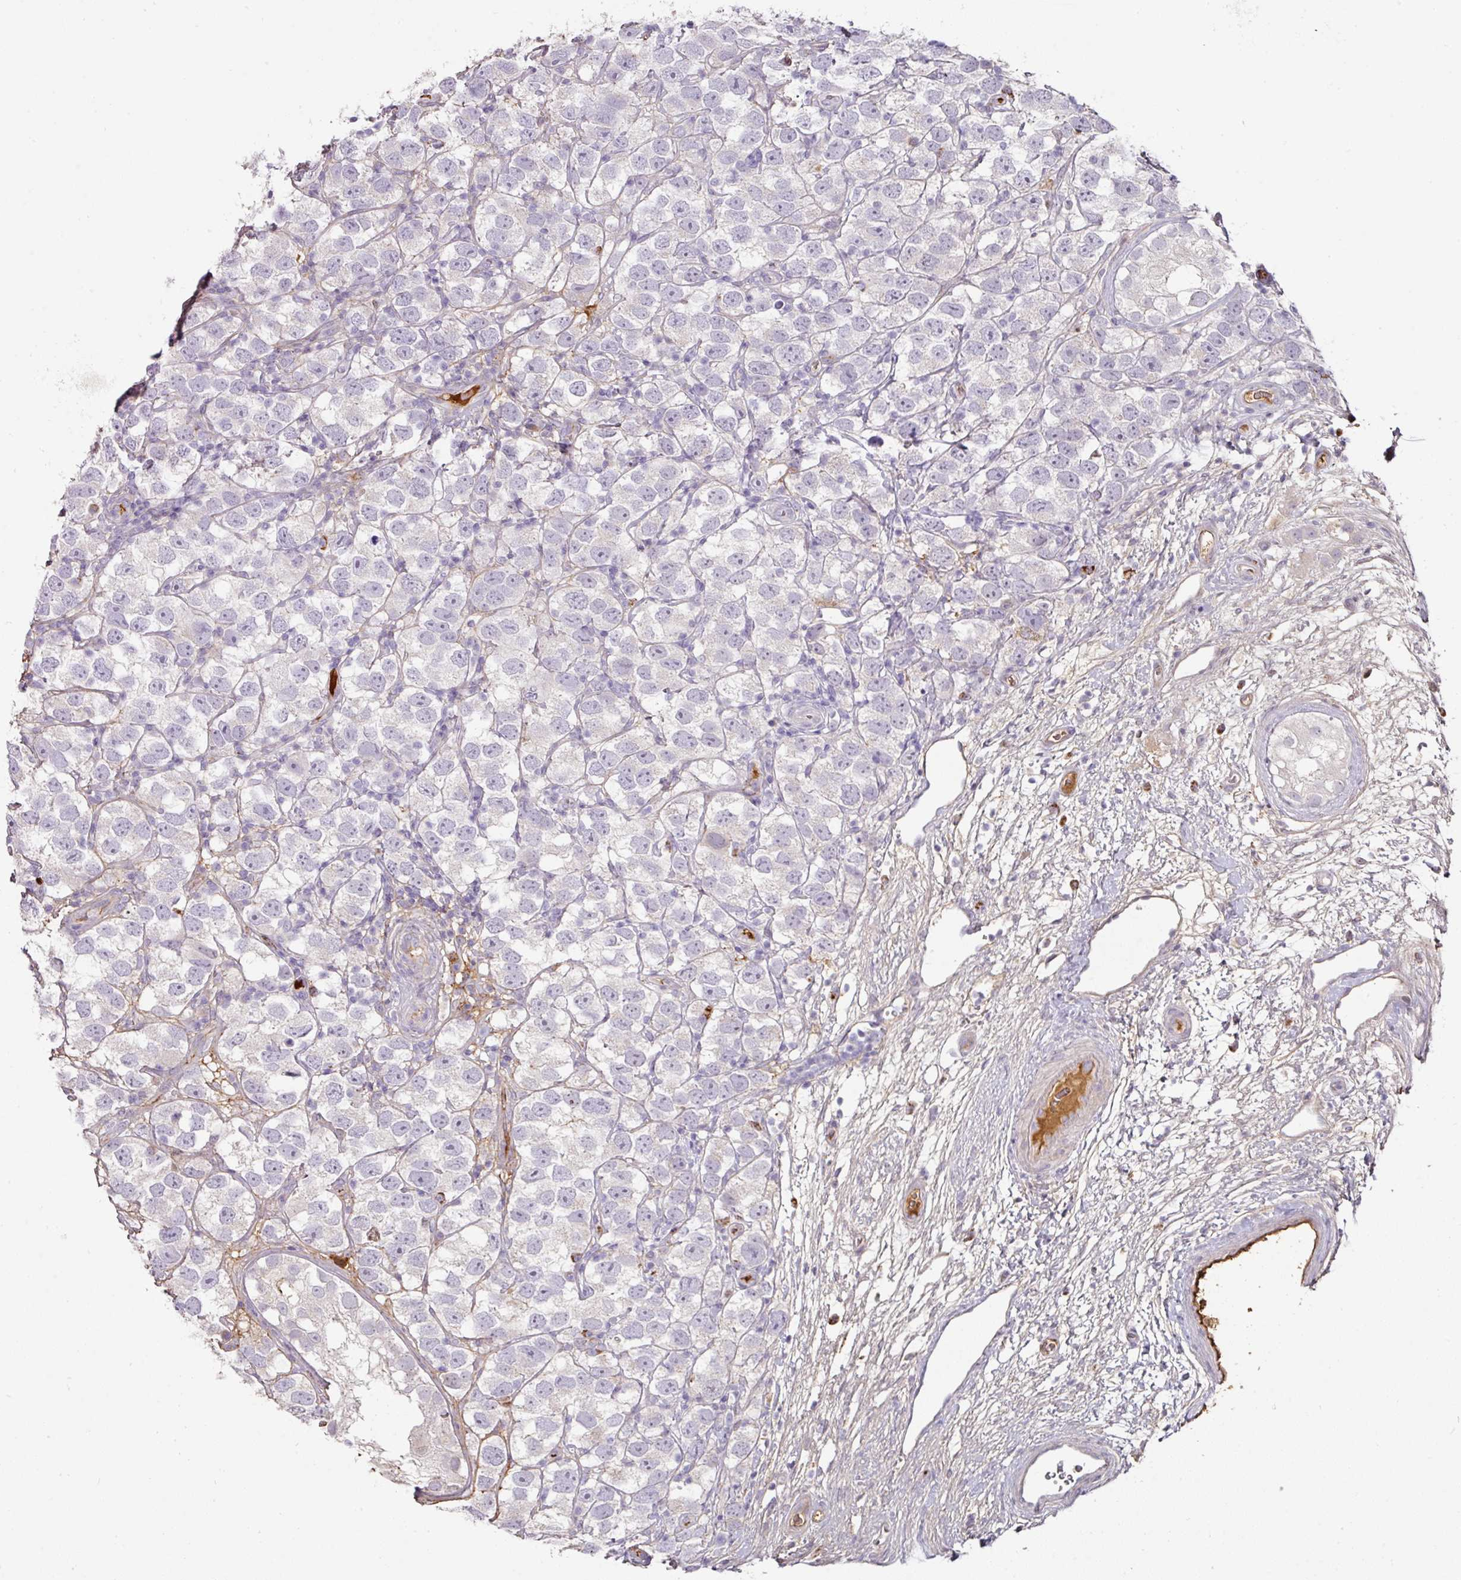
{"staining": {"intensity": "negative", "quantity": "none", "location": "none"}, "tissue": "testis cancer", "cell_type": "Tumor cells", "image_type": "cancer", "snomed": [{"axis": "morphology", "description": "Seminoma, NOS"}, {"axis": "topography", "description": "Testis"}], "caption": "Testis cancer (seminoma) was stained to show a protein in brown. There is no significant staining in tumor cells.", "gene": "CCZ1", "patient": {"sex": "male", "age": 26}}